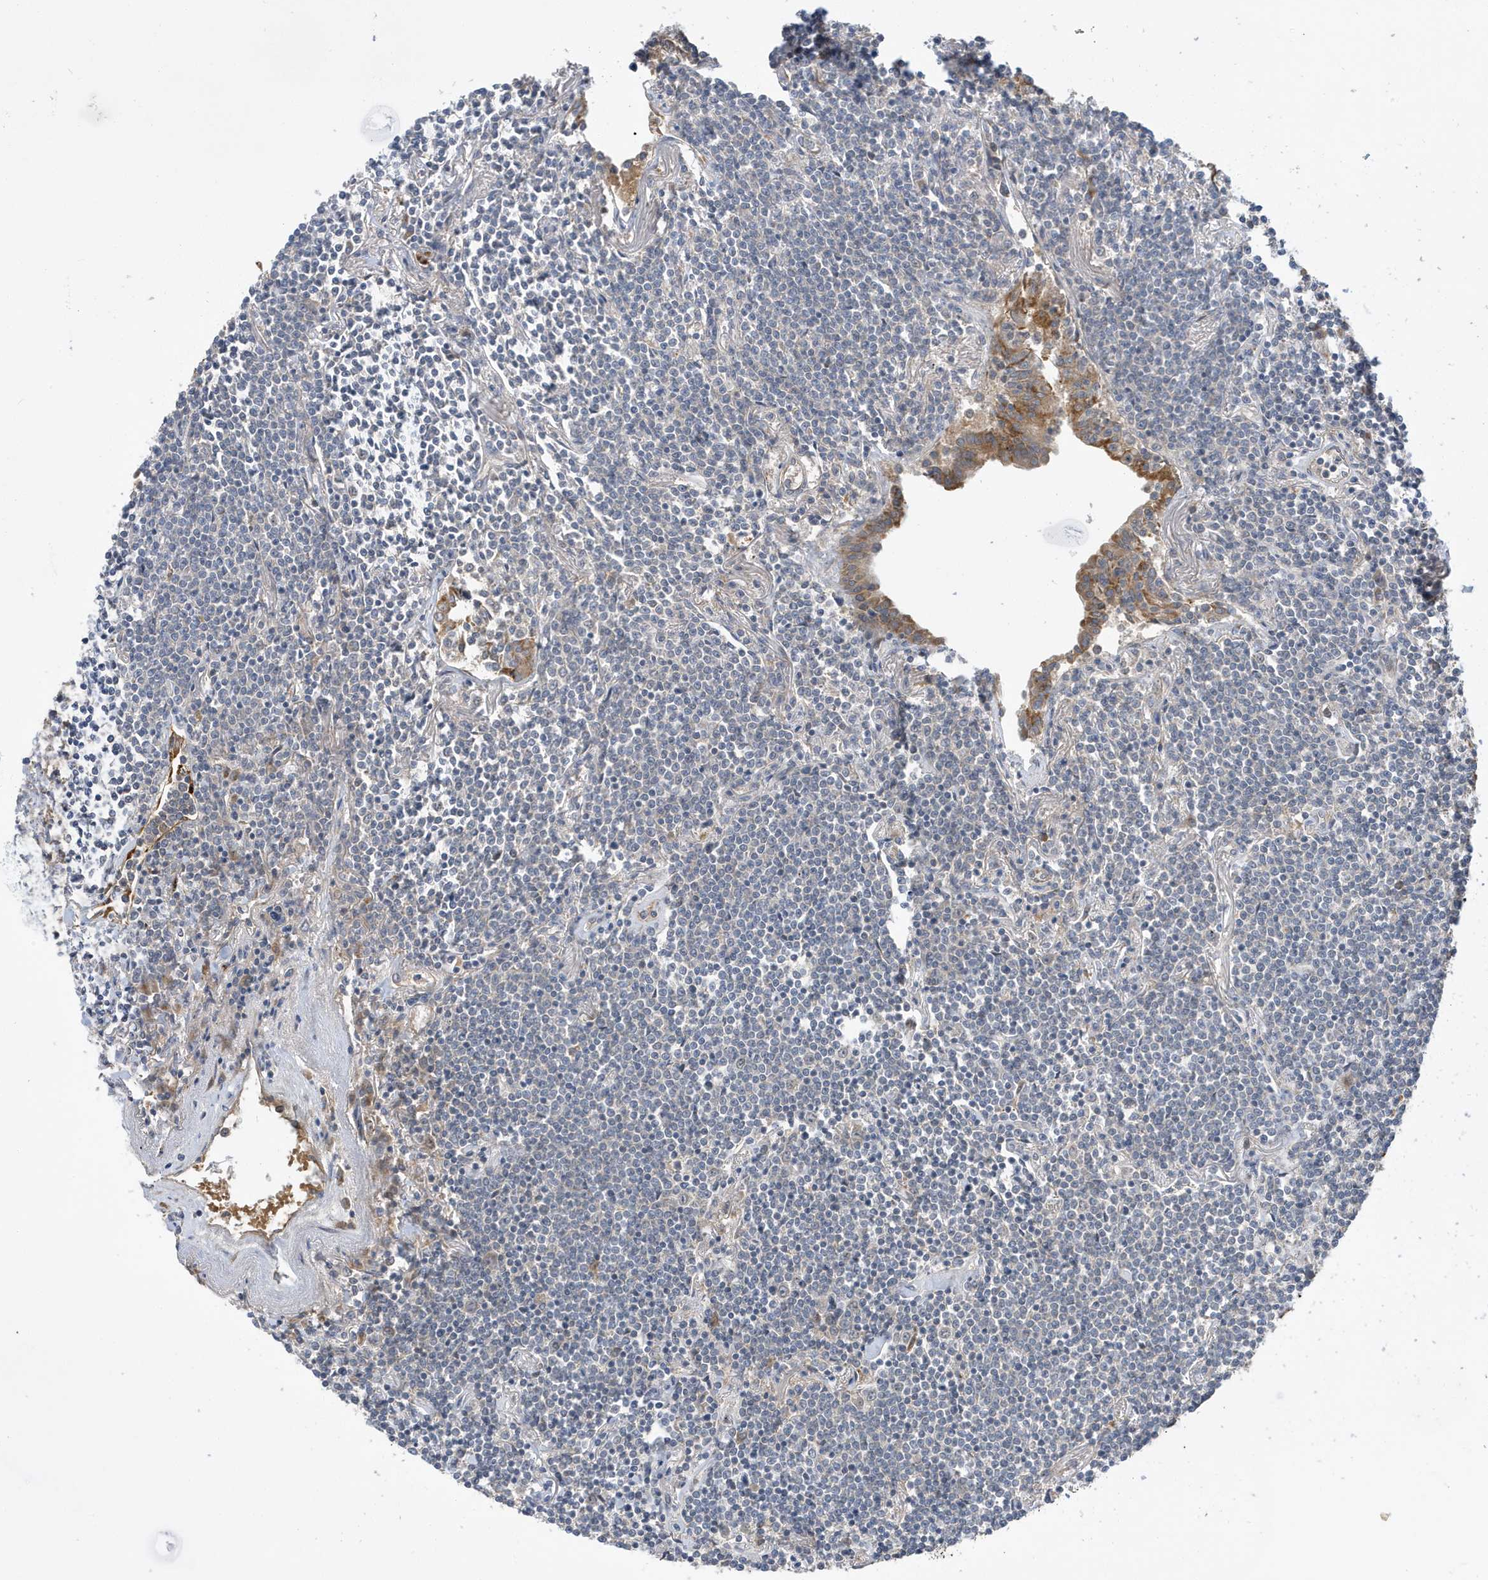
{"staining": {"intensity": "negative", "quantity": "none", "location": "none"}, "tissue": "lymphoma", "cell_type": "Tumor cells", "image_type": "cancer", "snomed": [{"axis": "morphology", "description": "Malignant lymphoma, non-Hodgkin's type, Low grade"}, {"axis": "topography", "description": "Lung"}], "caption": "IHC of human lymphoma shows no staining in tumor cells. Nuclei are stained in blue.", "gene": "LAPTM4A", "patient": {"sex": "female", "age": 71}}